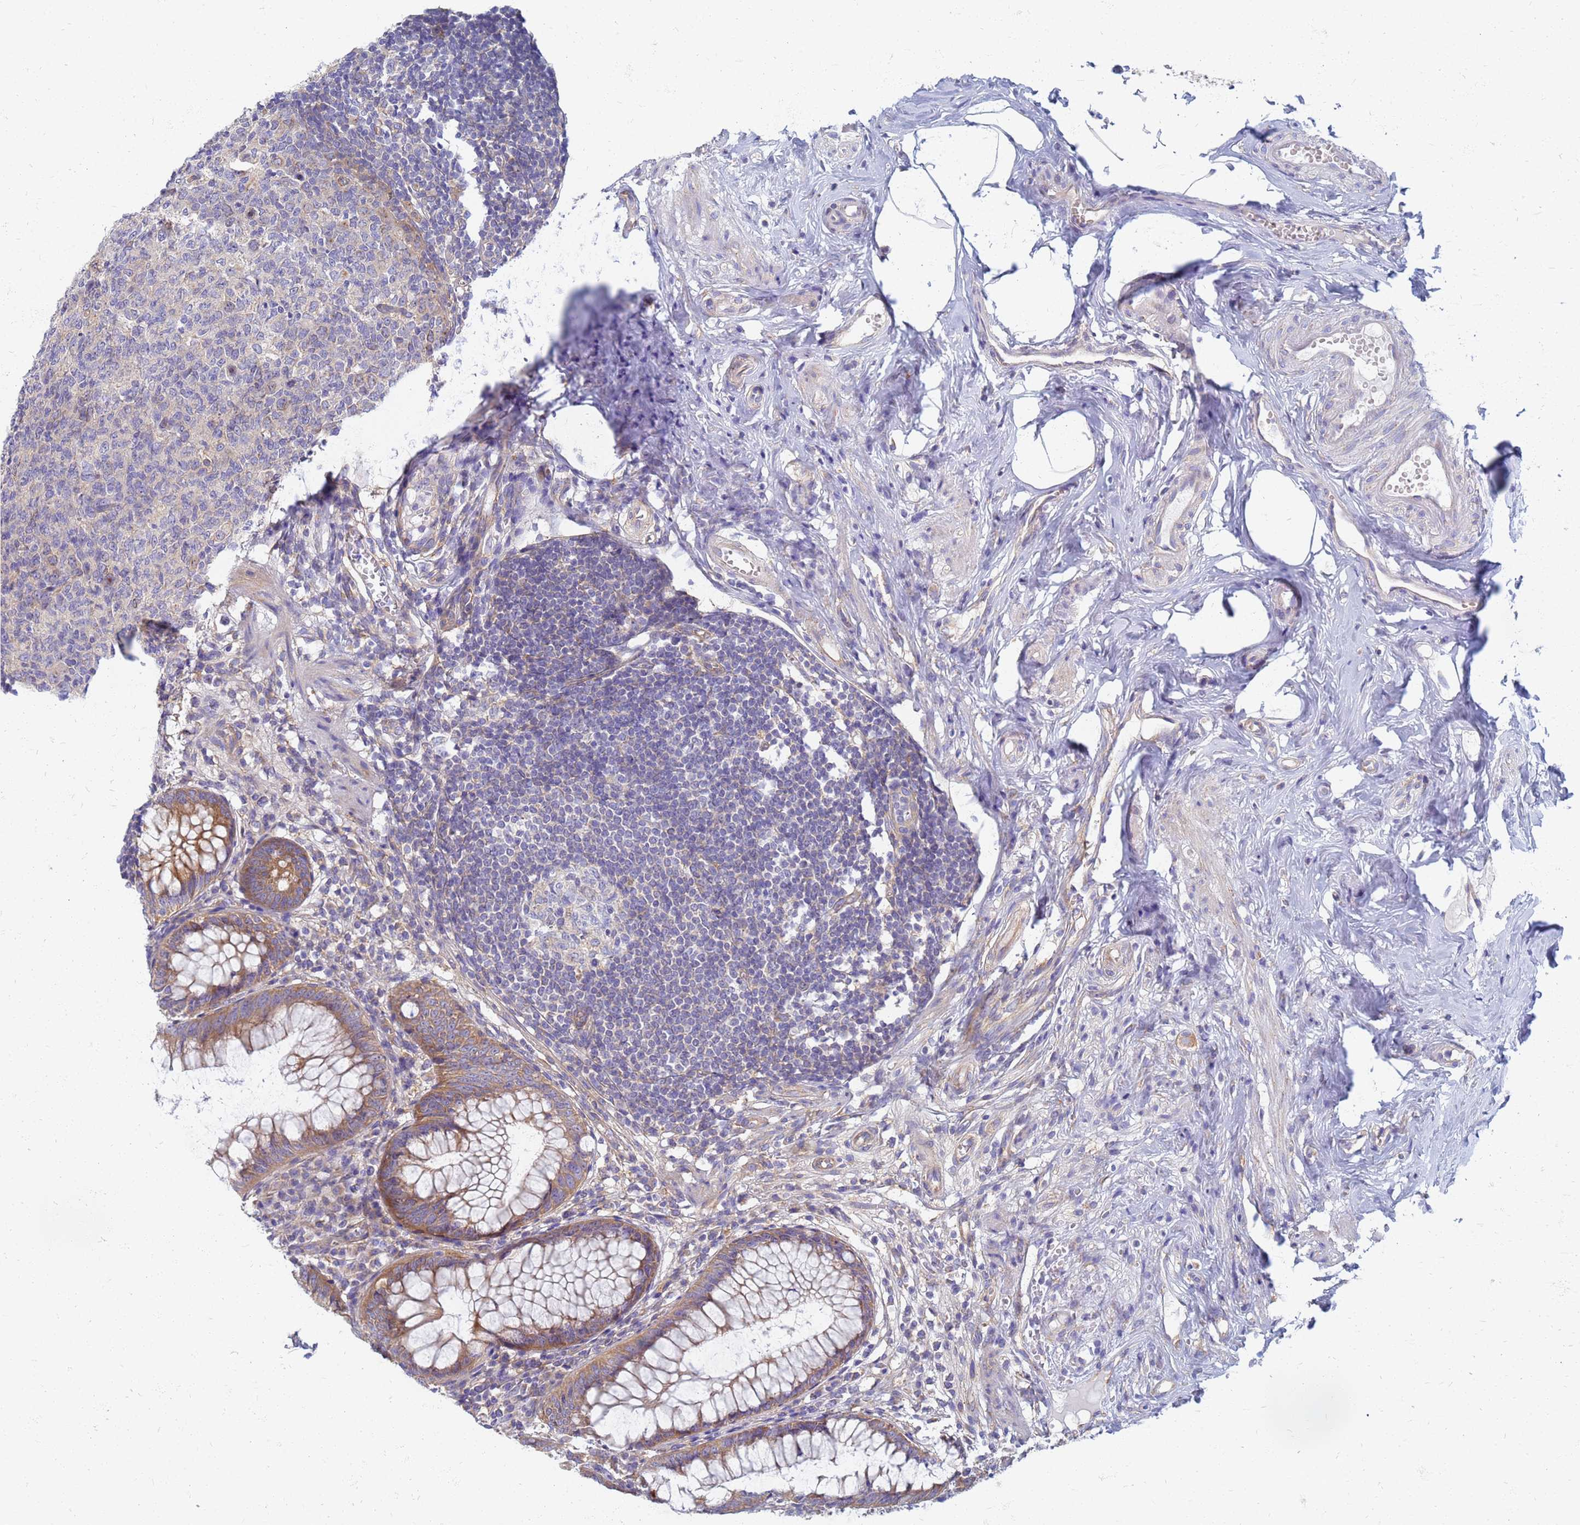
{"staining": {"intensity": "moderate", "quantity": ">75%", "location": "cytoplasmic/membranous"}, "tissue": "appendix", "cell_type": "Glandular cells", "image_type": "normal", "snomed": [{"axis": "morphology", "description": "Normal tissue, NOS"}, {"axis": "topography", "description": "Appendix"}], "caption": "Benign appendix demonstrates moderate cytoplasmic/membranous expression in approximately >75% of glandular cells.", "gene": "EEA1", "patient": {"sex": "male", "age": 56}}